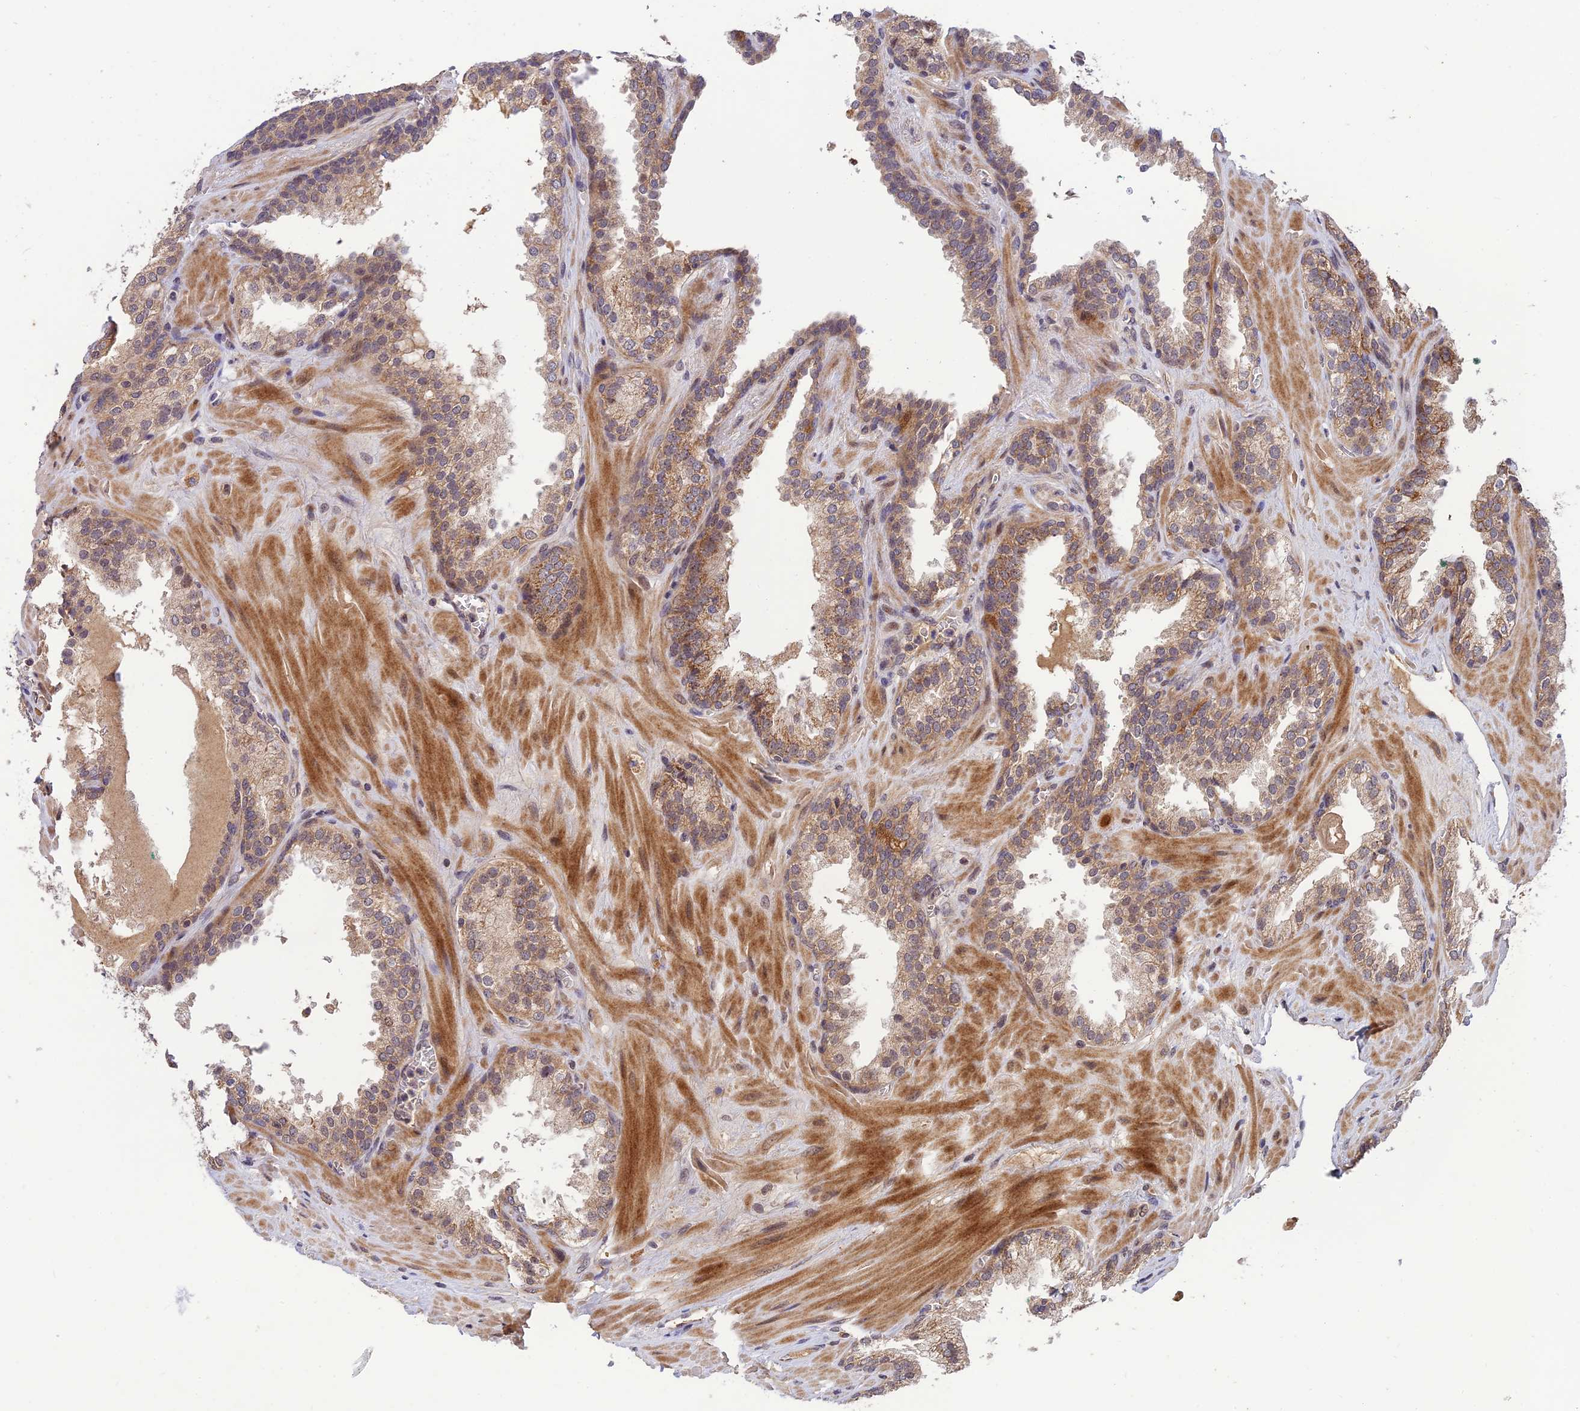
{"staining": {"intensity": "weak", "quantity": ">75%", "location": "cytoplasmic/membranous"}, "tissue": "prostate cancer", "cell_type": "Tumor cells", "image_type": "cancer", "snomed": [{"axis": "morphology", "description": "Adenocarcinoma, High grade"}, {"axis": "topography", "description": "Prostate"}], "caption": "High-magnification brightfield microscopy of prostate adenocarcinoma (high-grade) stained with DAB (3,3'-diaminobenzidine) (brown) and counterstained with hematoxylin (blue). tumor cells exhibit weak cytoplasmic/membranous expression is identified in about>75% of cells.", "gene": "REV1", "patient": {"sex": "male", "age": 63}}